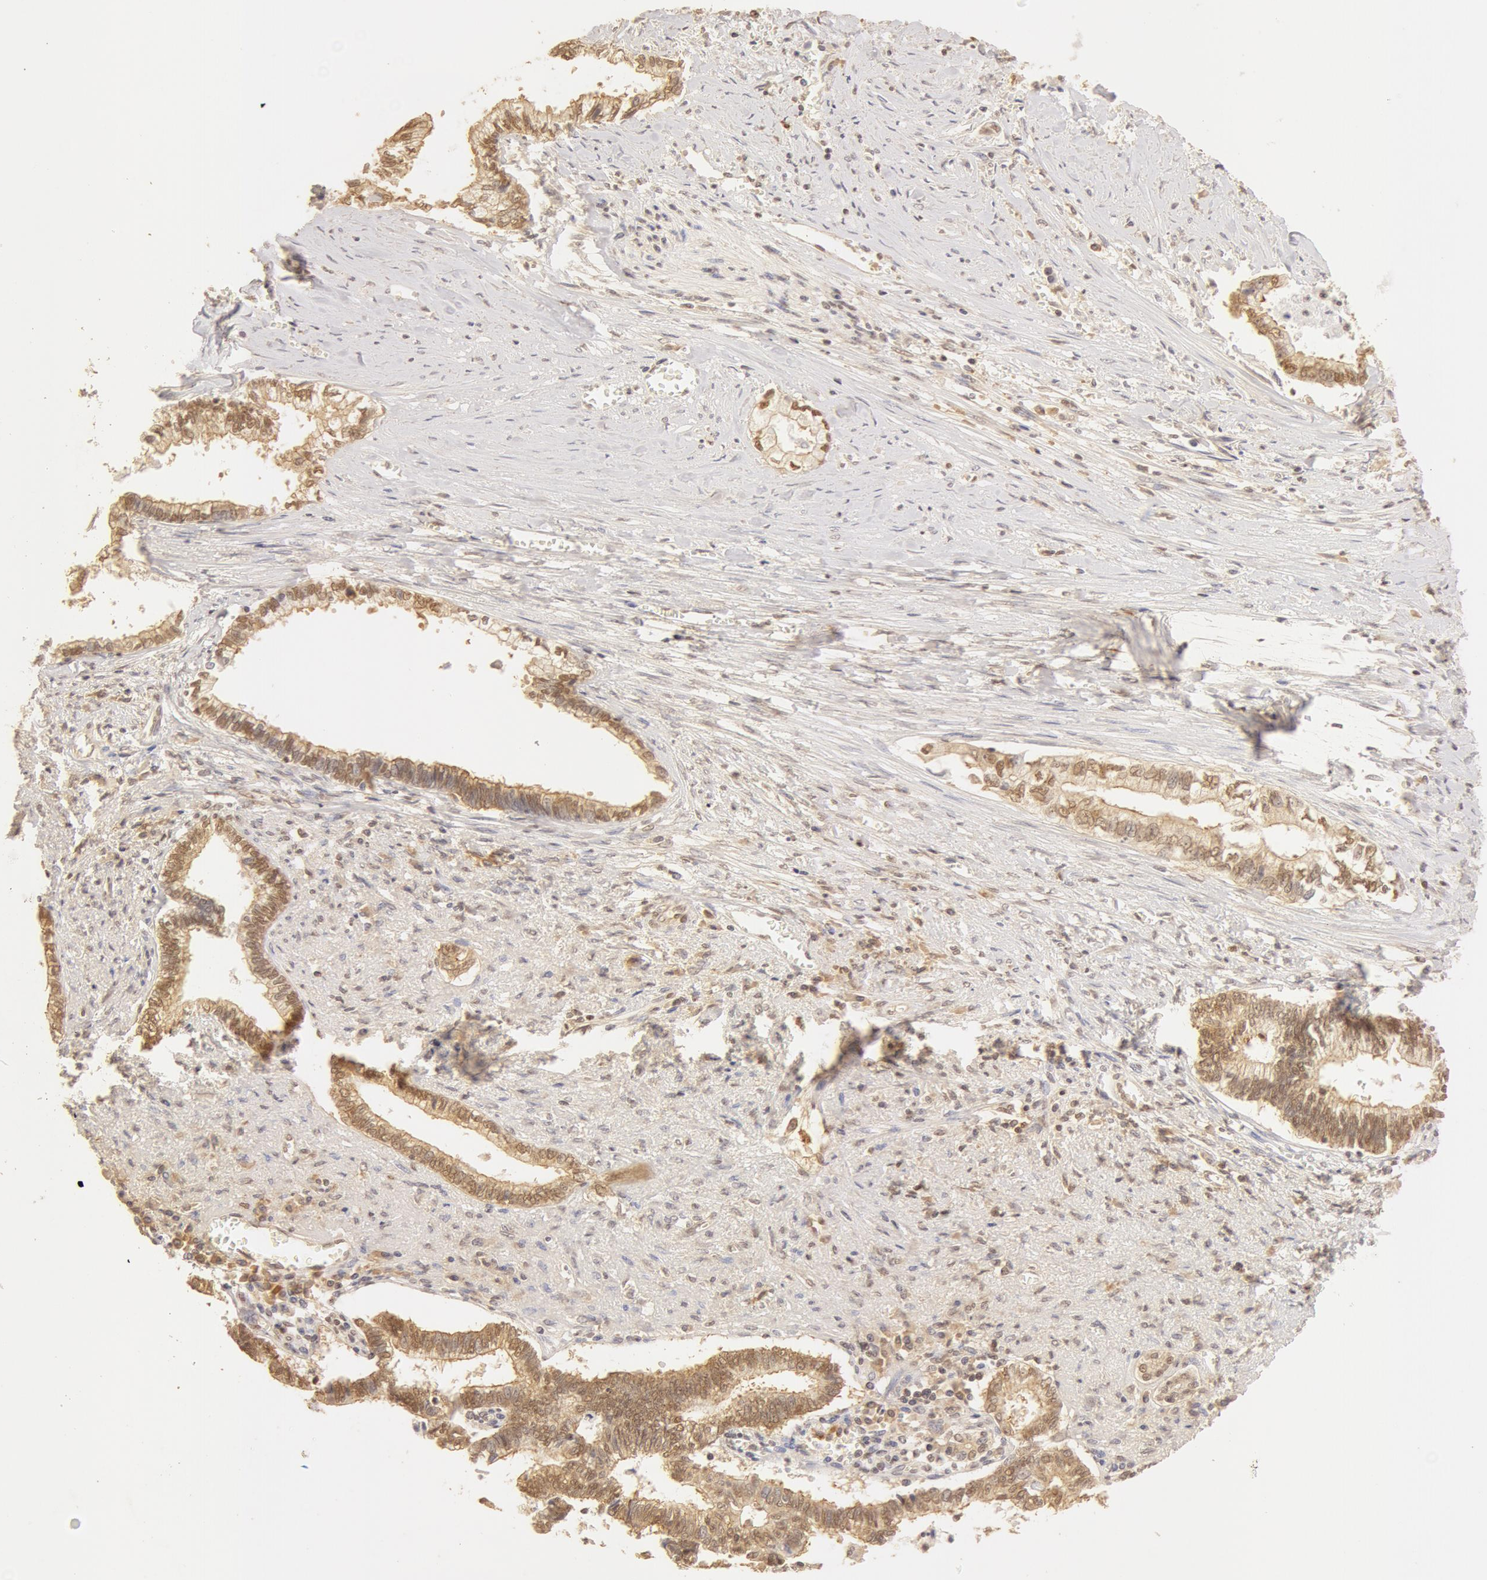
{"staining": {"intensity": "moderate", "quantity": ">75%", "location": "cytoplasmic/membranous,nuclear"}, "tissue": "liver cancer", "cell_type": "Tumor cells", "image_type": "cancer", "snomed": [{"axis": "morphology", "description": "Cholangiocarcinoma"}, {"axis": "topography", "description": "Liver"}], "caption": "A brown stain highlights moderate cytoplasmic/membranous and nuclear positivity of a protein in human liver cholangiocarcinoma tumor cells. The protein of interest is shown in brown color, while the nuclei are stained blue.", "gene": "SNRNP70", "patient": {"sex": "male", "age": 57}}